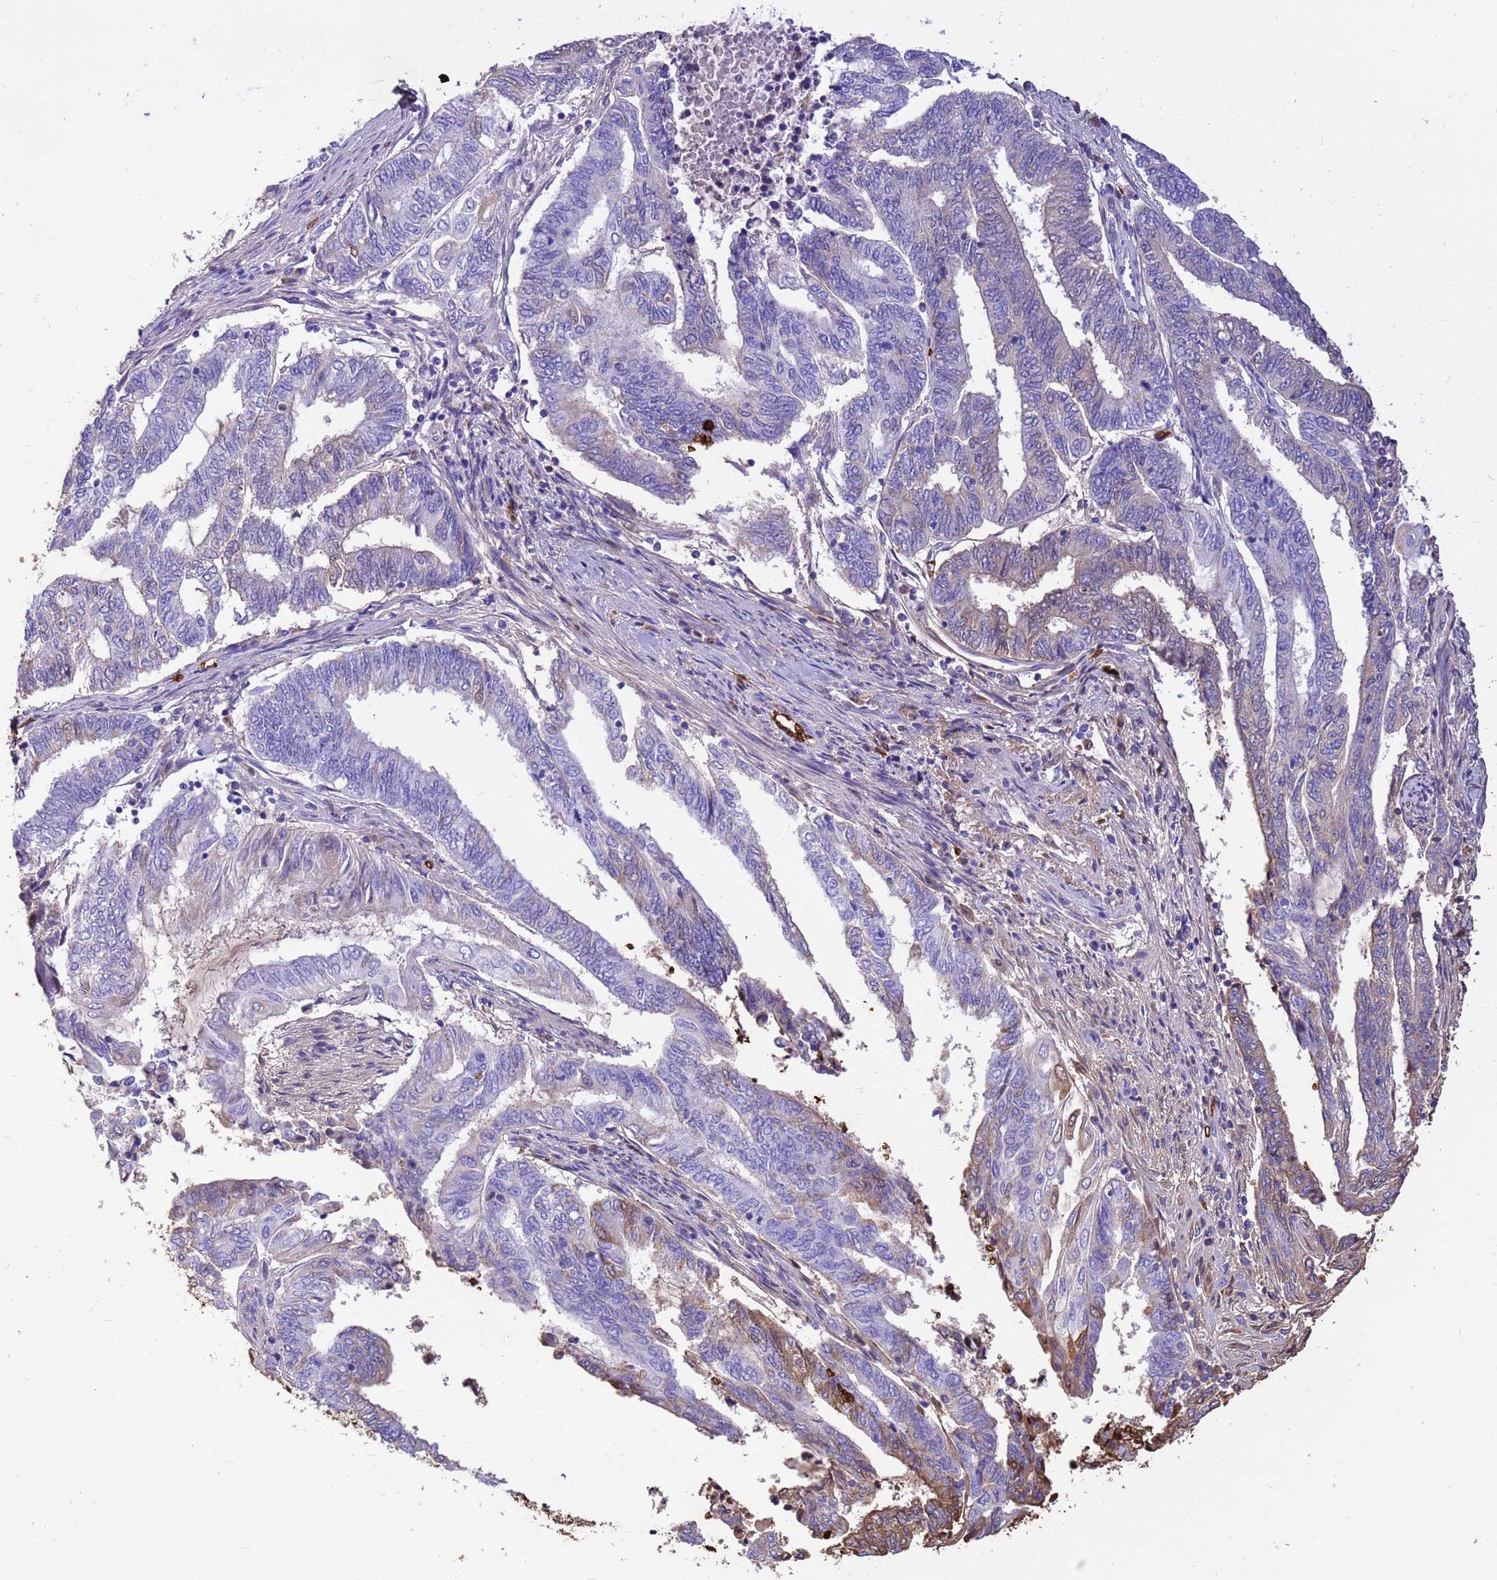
{"staining": {"intensity": "moderate", "quantity": "<25%", "location": "cytoplasmic/membranous"}, "tissue": "endometrial cancer", "cell_type": "Tumor cells", "image_type": "cancer", "snomed": [{"axis": "morphology", "description": "Adenocarcinoma, NOS"}, {"axis": "topography", "description": "Uterus"}, {"axis": "topography", "description": "Endometrium"}], "caption": "Protein staining of endometrial cancer tissue demonstrates moderate cytoplasmic/membranous positivity in about <25% of tumor cells. (Stains: DAB in brown, nuclei in blue, Microscopy: brightfield microscopy at high magnification).", "gene": "HBA2", "patient": {"sex": "female", "age": 70}}